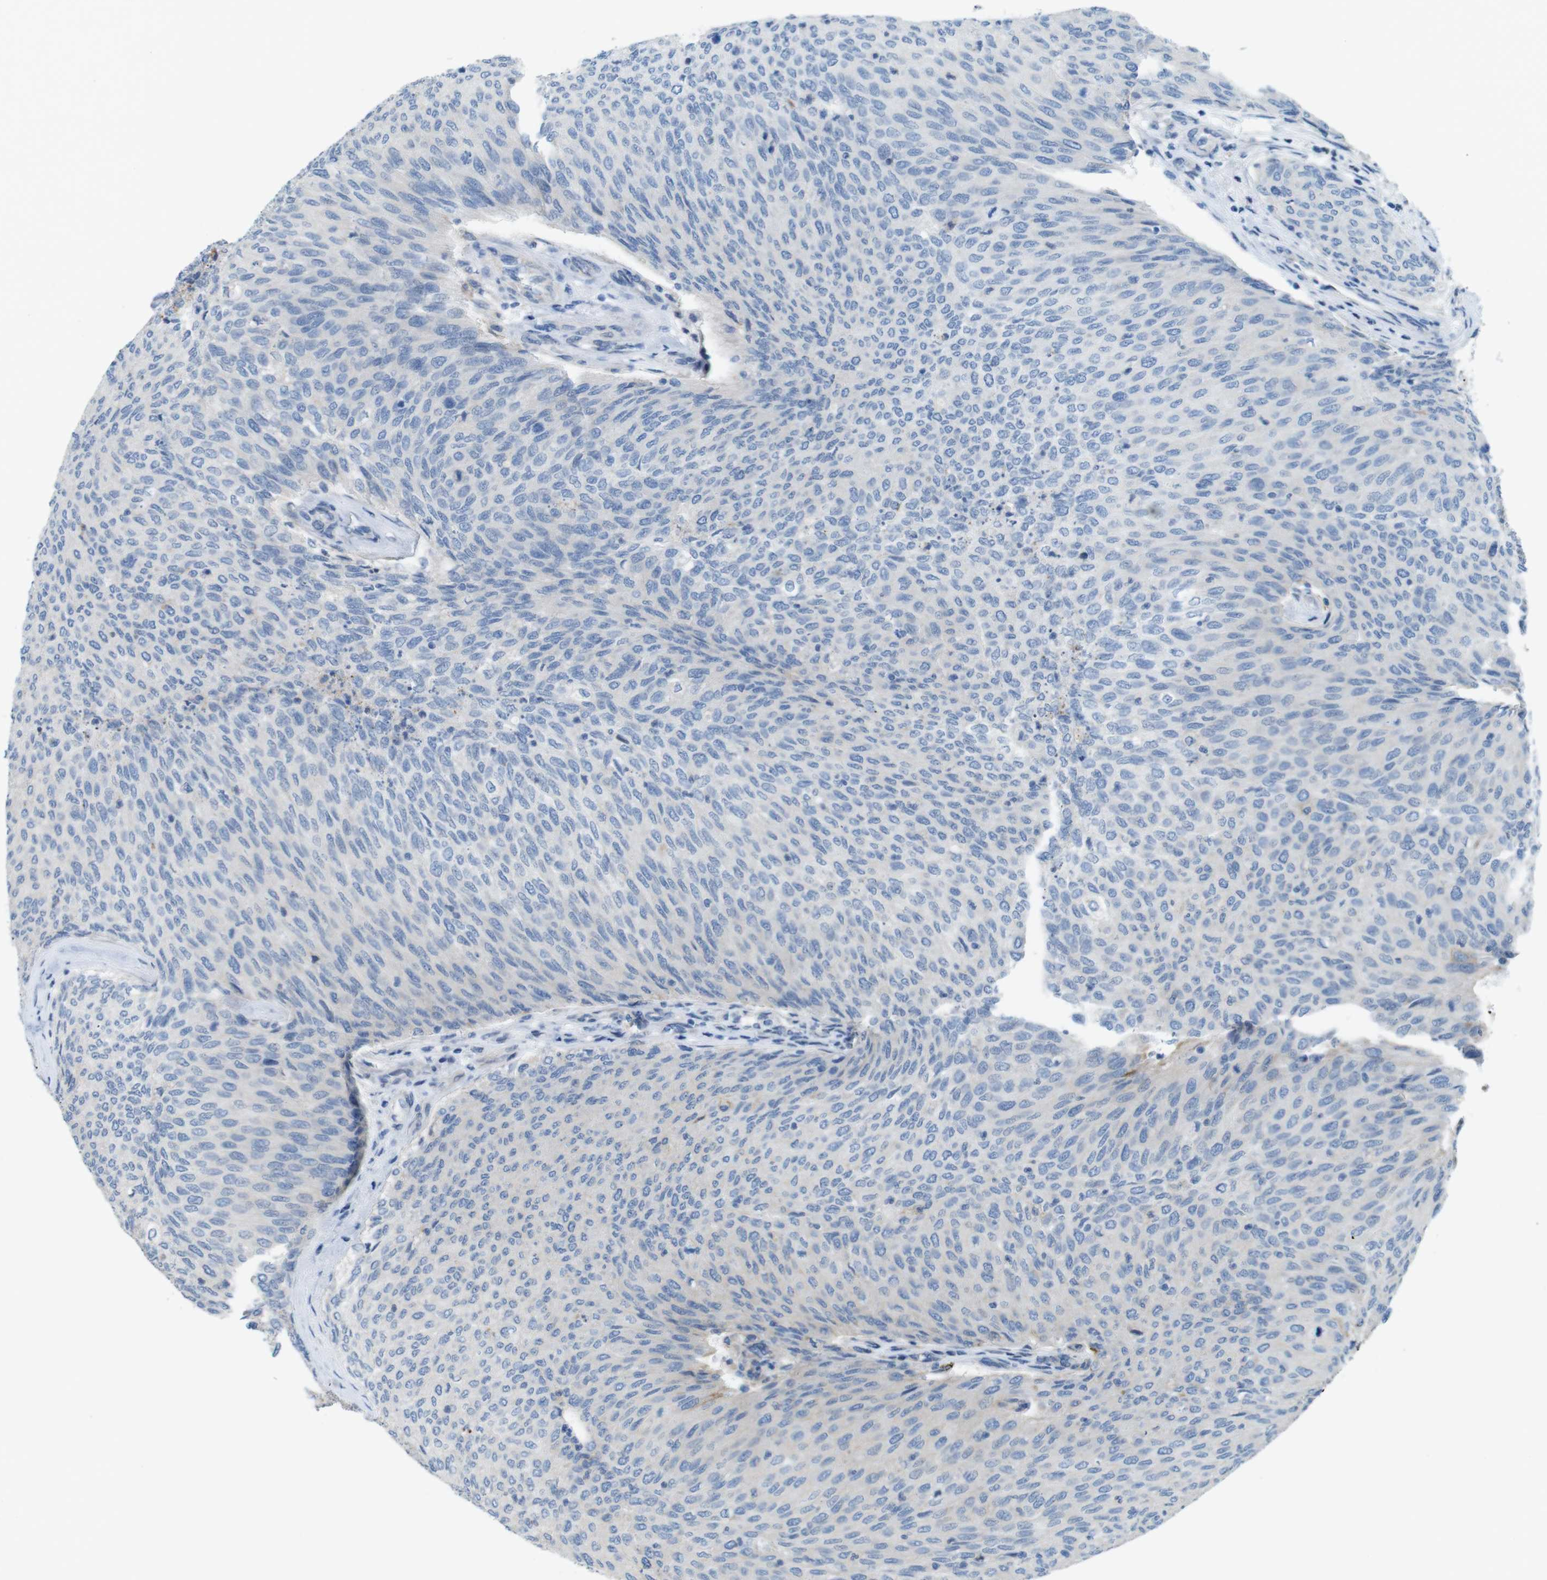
{"staining": {"intensity": "negative", "quantity": "none", "location": "none"}, "tissue": "urothelial cancer", "cell_type": "Tumor cells", "image_type": "cancer", "snomed": [{"axis": "morphology", "description": "Urothelial carcinoma, Low grade"}, {"axis": "topography", "description": "Urinary bladder"}], "caption": "Tumor cells are negative for protein expression in human urothelial cancer.", "gene": "SKI", "patient": {"sex": "female", "age": 79}}